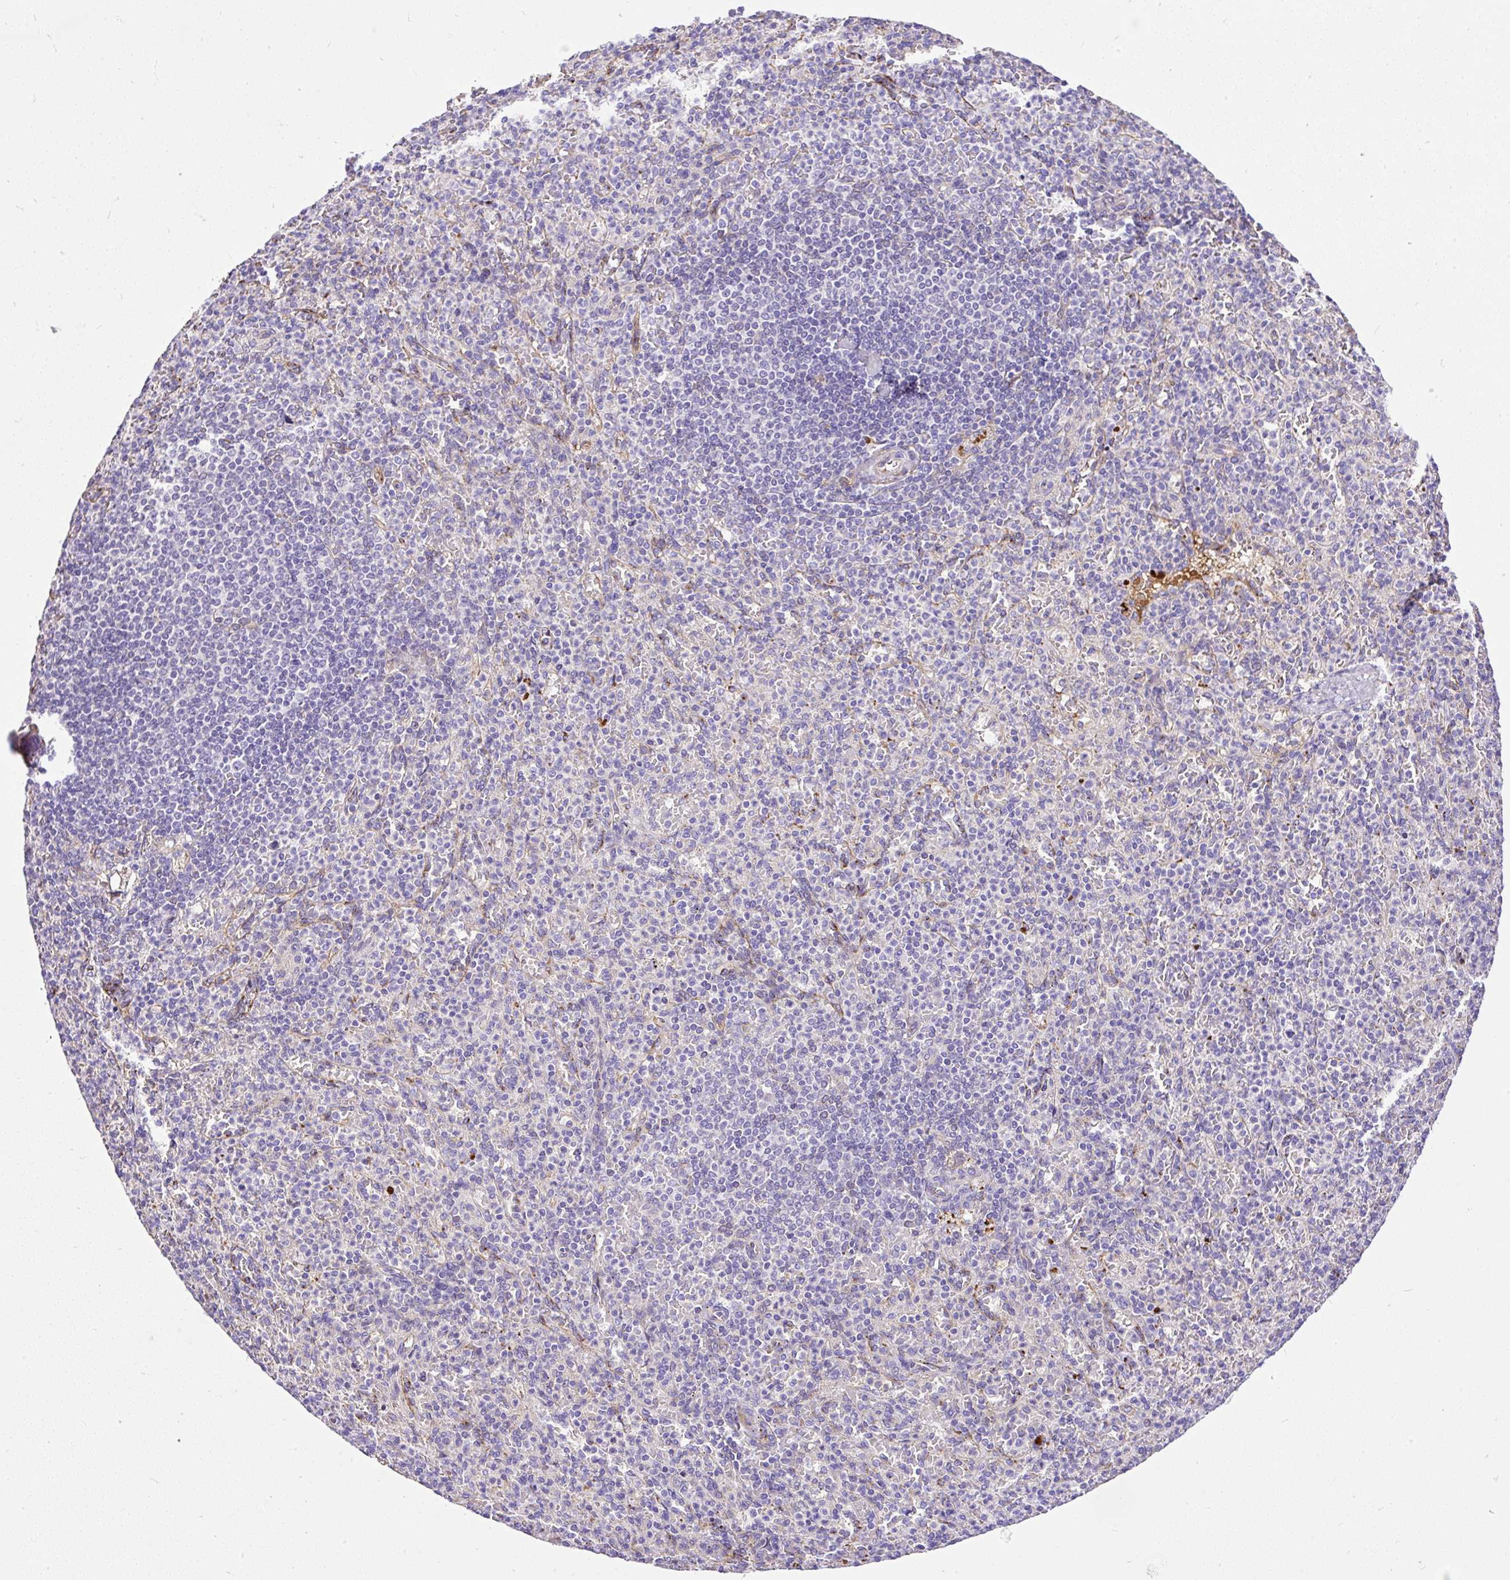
{"staining": {"intensity": "negative", "quantity": "none", "location": "none"}, "tissue": "spleen", "cell_type": "Cells in red pulp", "image_type": "normal", "snomed": [{"axis": "morphology", "description": "Normal tissue, NOS"}, {"axis": "topography", "description": "Spleen"}], "caption": "IHC of benign human spleen displays no positivity in cells in red pulp.", "gene": "CLEC3B", "patient": {"sex": "female", "age": 74}}